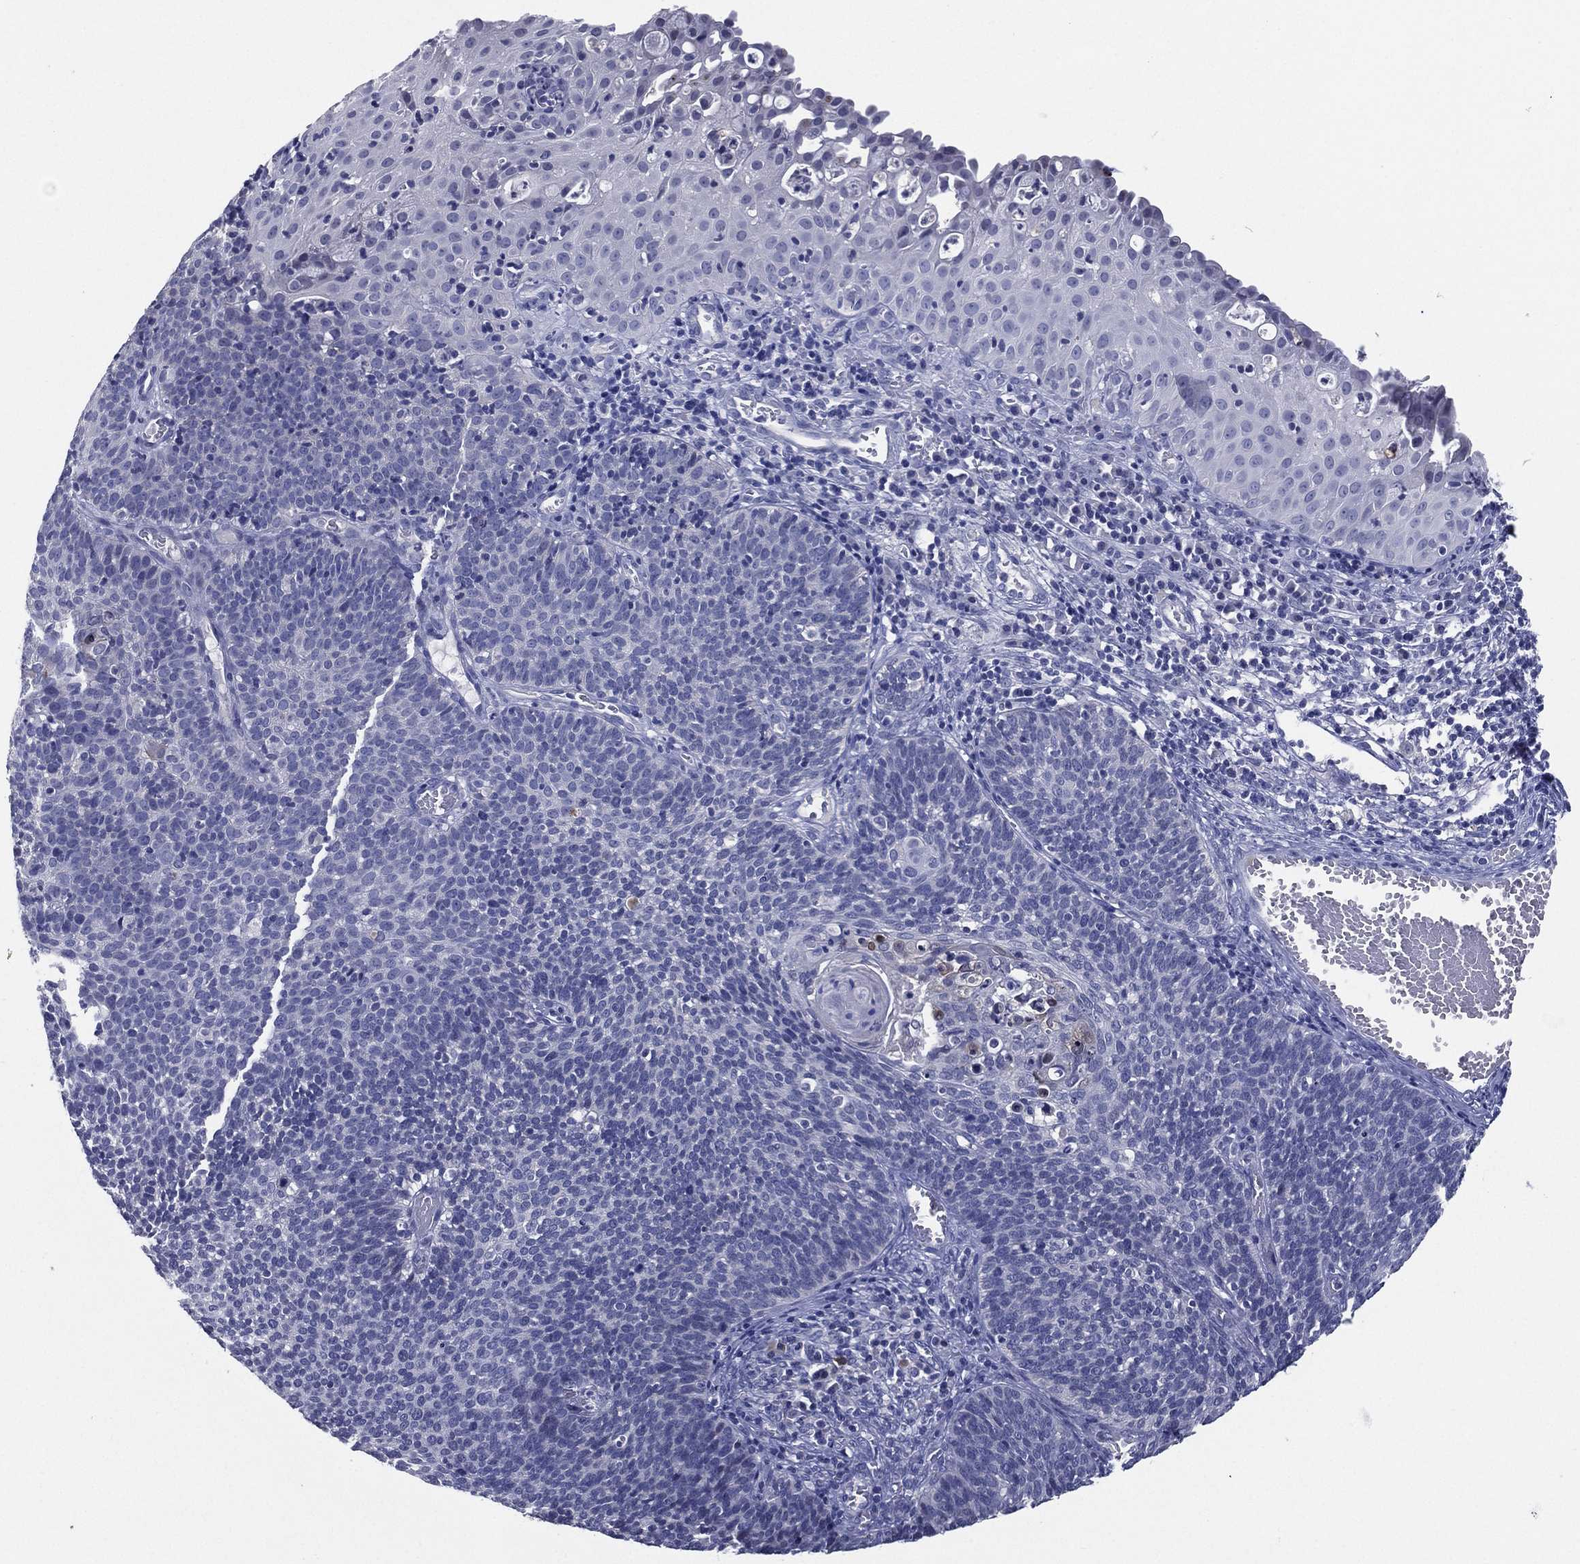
{"staining": {"intensity": "negative", "quantity": "none", "location": "none"}, "tissue": "cervical cancer", "cell_type": "Tumor cells", "image_type": "cancer", "snomed": [{"axis": "morphology", "description": "Normal tissue, NOS"}, {"axis": "morphology", "description": "Squamous cell carcinoma, NOS"}, {"axis": "topography", "description": "Cervix"}], "caption": "This image is of cervical cancer stained with immunohistochemistry to label a protein in brown with the nuclei are counter-stained blue. There is no positivity in tumor cells.", "gene": "SLC13A4", "patient": {"sex": "female", "age": 39}}